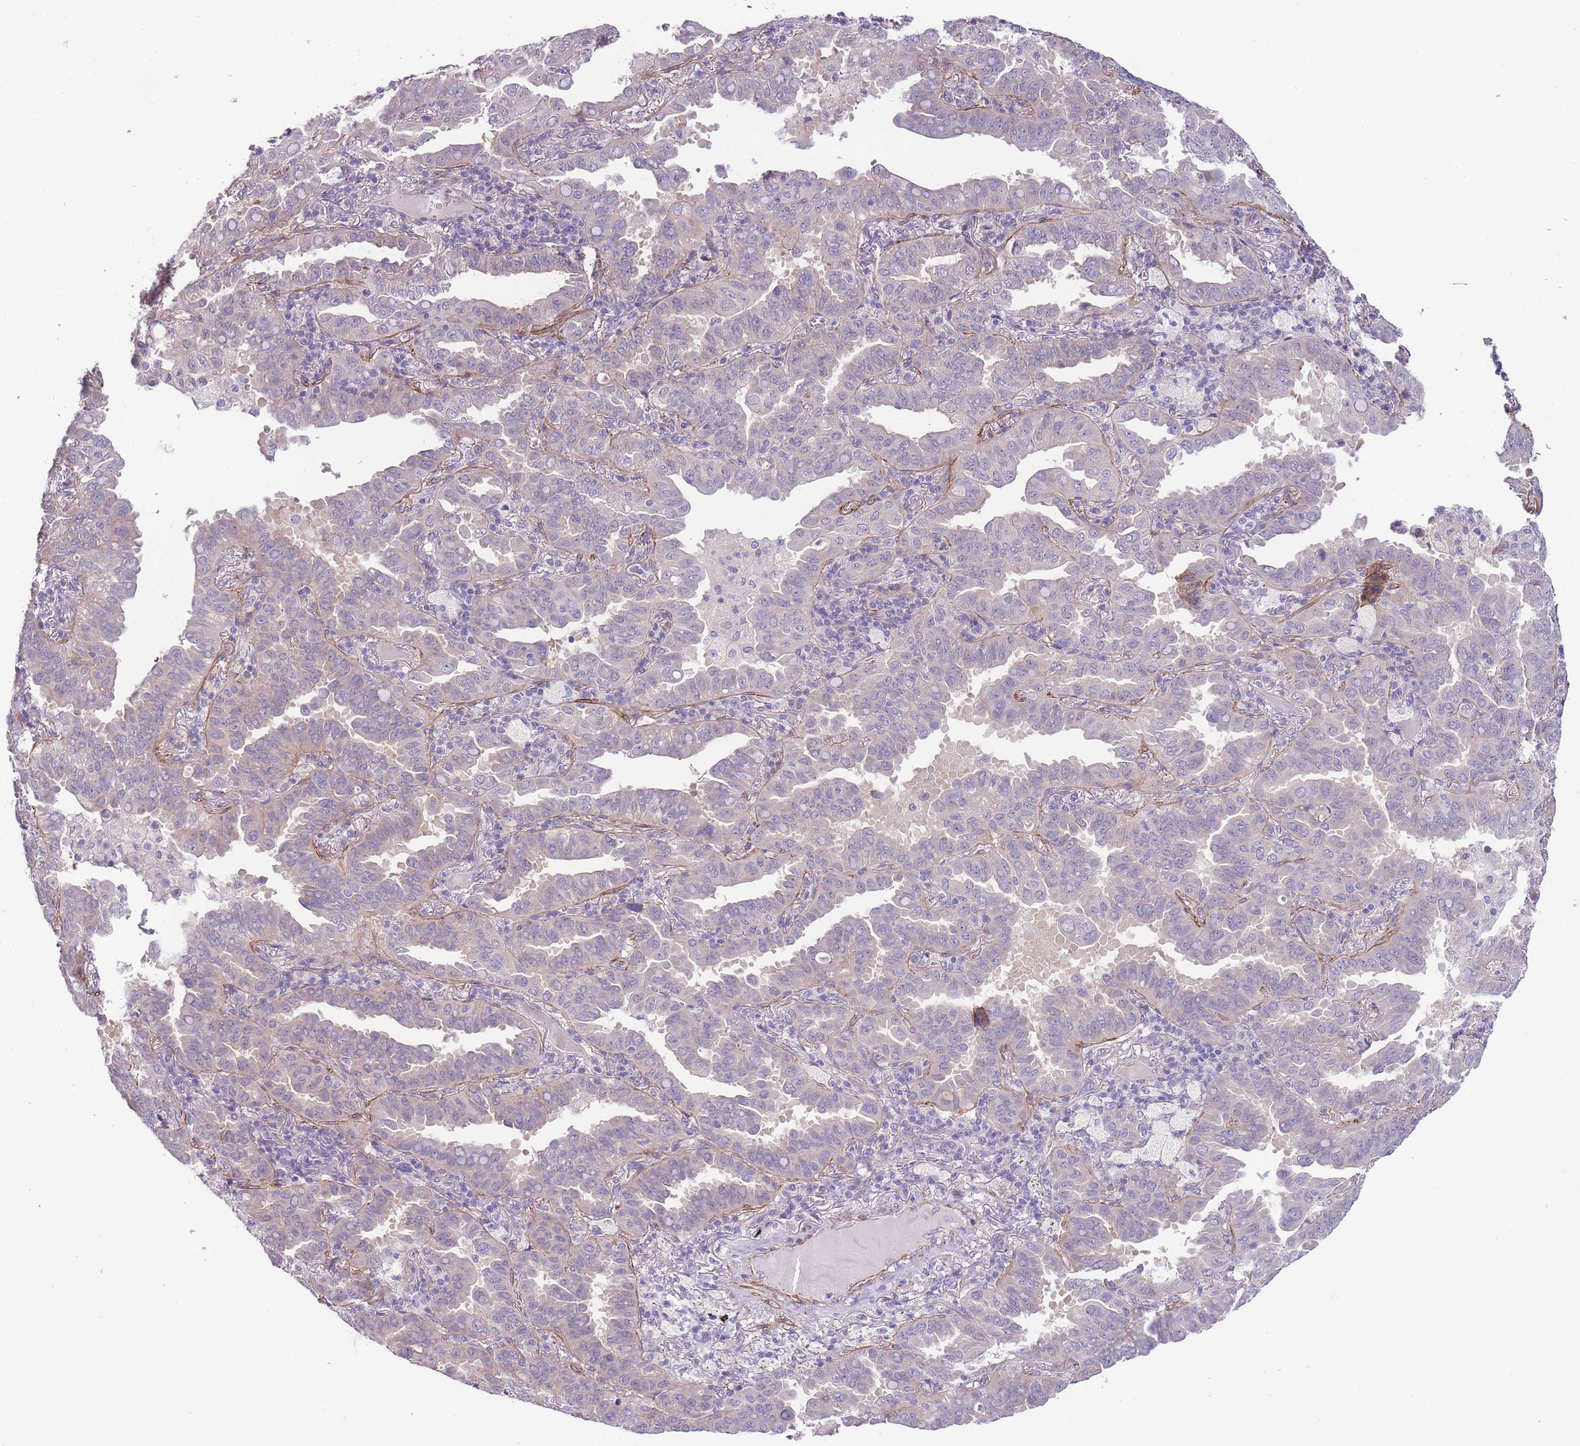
{"staining": {"intensity": "negative", "quantity": "none", "location": "none"}, "tissue": "lung cancer", "cell_type": "Tumor cells", "image_type": "cancer", "snomed": [{"axis": "morphology", "description": "Adenocarcinoma, NOS"}, {"axis": "topography", "description": "Lung"}], "caption": "This histopathology image is of adenocarcinoma (lung) stained with immunohistochemistry to label a protein in brown with the nuclei are counter-stained blue. There is no expression in tumor cells.", "gene": "FAM124A", "patient": {"sex": "male", "age": 64}}